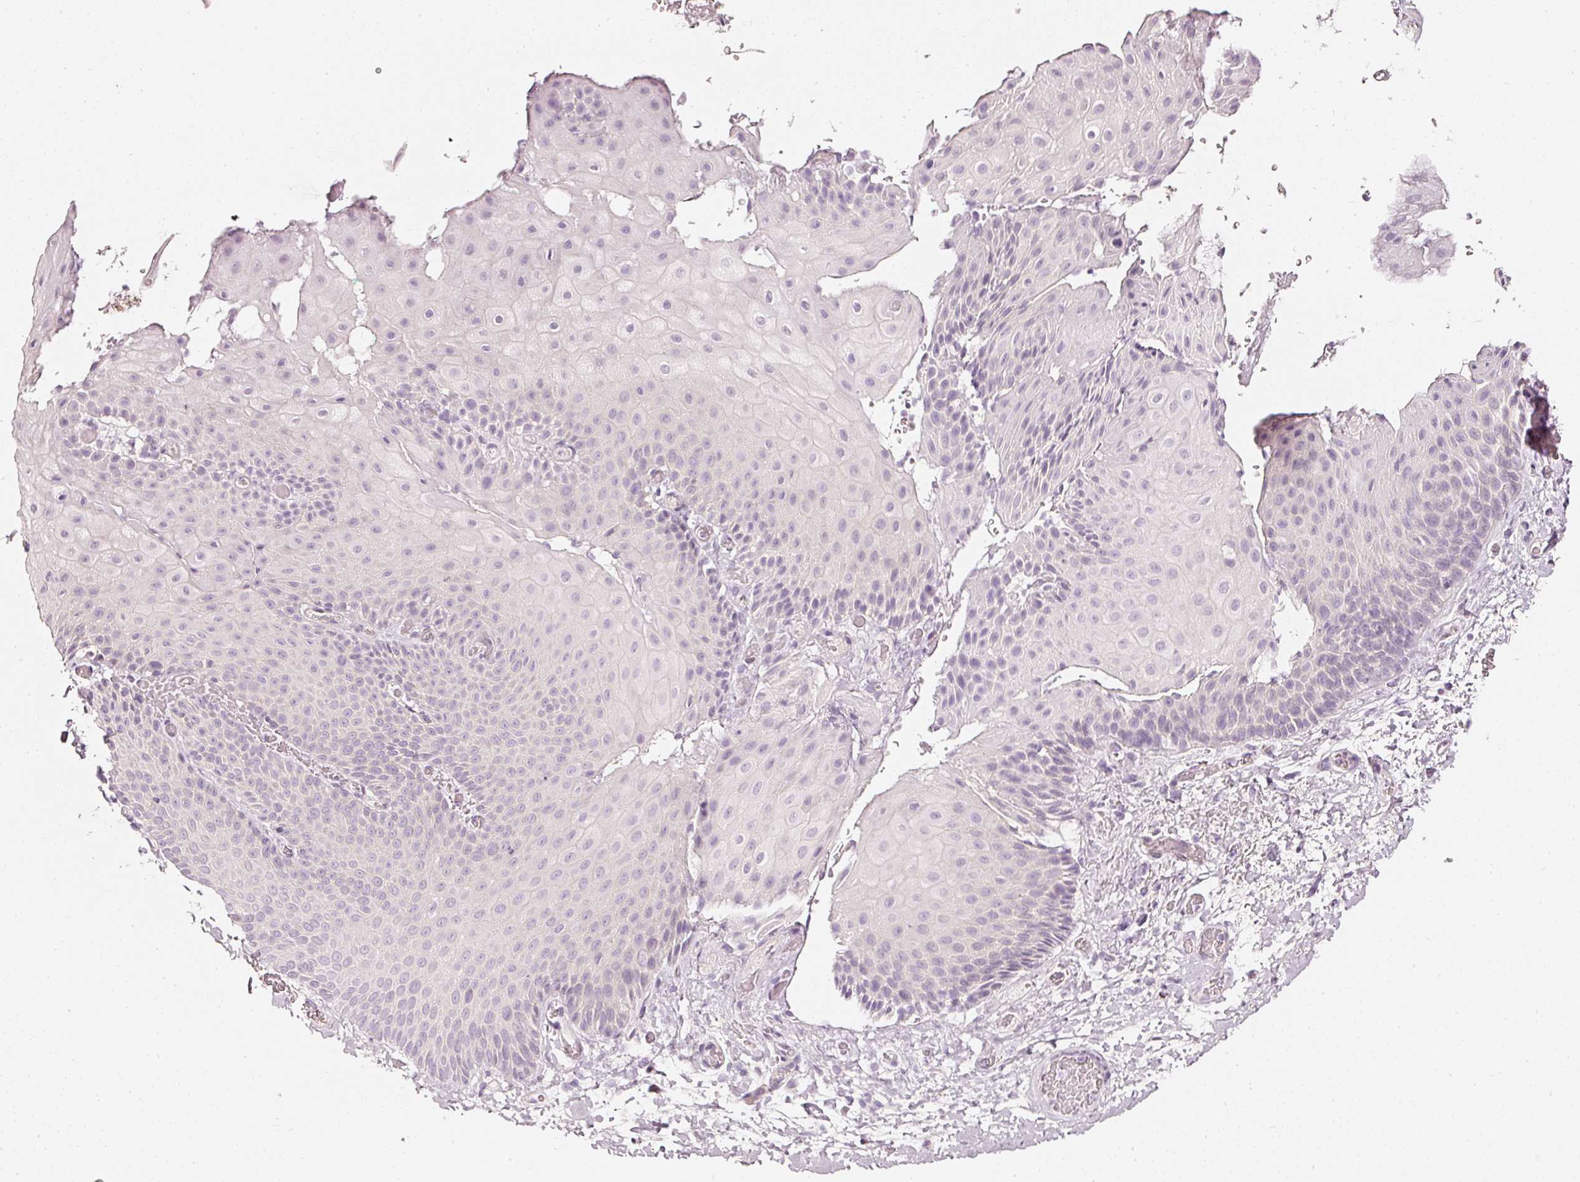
{"staining": {"intensity": "negative", "quantity": "none", "location": "none"}, "tissue": "skin", "cell_type": "Epidermal cells", "image_type": "normal", "snomed": [{"axis": "morphology", "description": "Normal tissue, NOS"}, {"axis": "morphology", "description": "Hemorrhoids"}, {"axis": "morphology", "description": "Inflammation, NOS"}, {"axis": "topography", "description": "Anal"}], "caption": "There is no significant positivity in epidermal cells of skin. Brightfield microscopy of IHC stained with DAB (3,3'-diaminobenzidine) (brown) and hematoxylin (blue), captured at high magnification.", "gene": "CNP", "patient": {"sex": "male", "age": 60}}